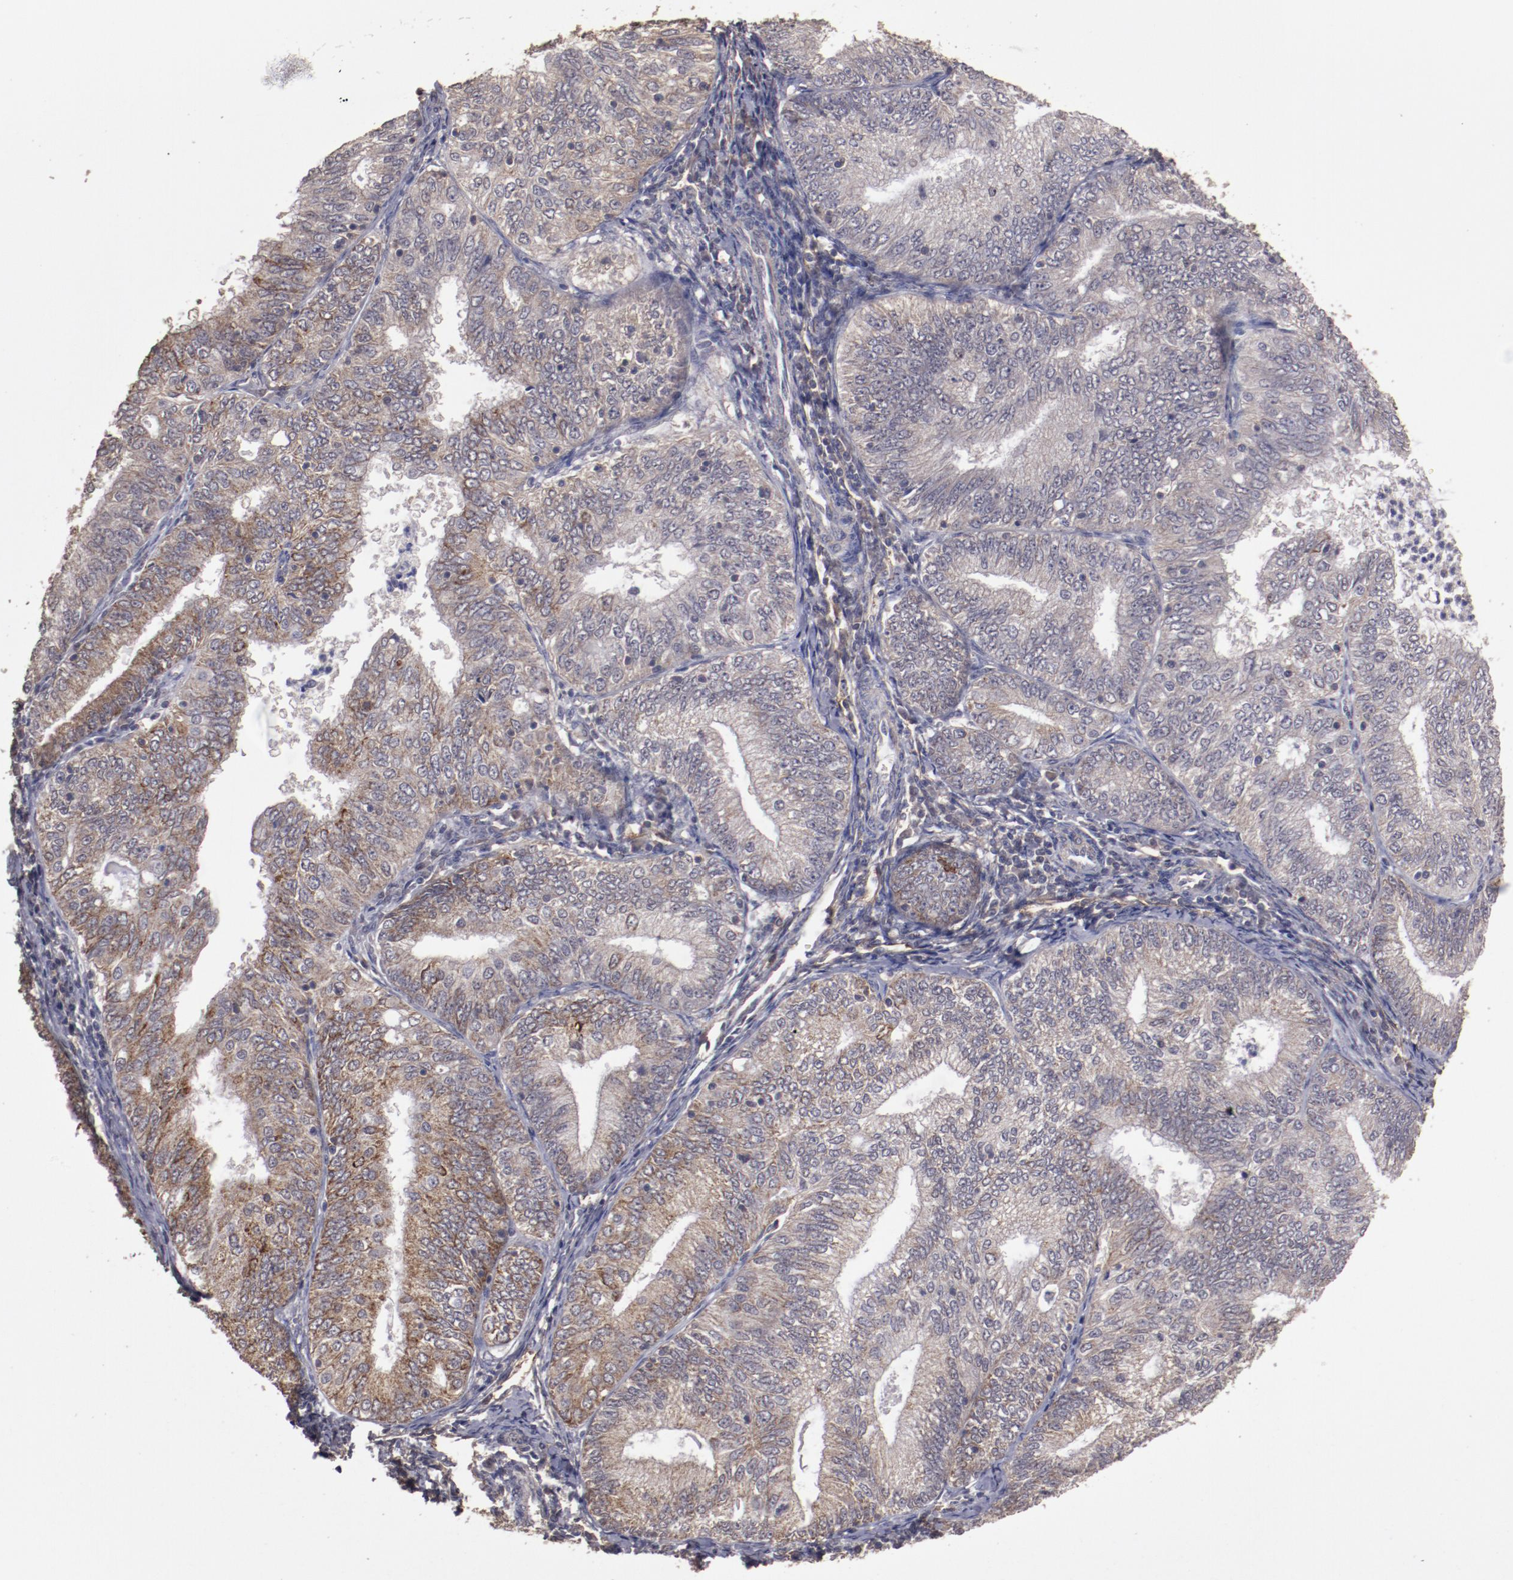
{"staining": {"intensity": "moderate", "quantity": "25%-75%", "location": "cytoplasmic/membranous"}, "tissue": "endometrial cancer", "cell_type": "Tumor cells", "image_type": "cancer", "snomed": [{"axis": "morphology", "description": "Adenocarcinoma, NOS"}, {"axis": "topography", "description": "Endometrium"}], "caption": "Immunohistochemistry (IHC) of human endometrial cancer (adenocarcinoma) reveals medium levels of moderate cytoplasmic/membranous positivity in approximately 25%-75% of tumor cells.", "gene": "FAT1", "patient": {"sex": "female", "age": 69}}